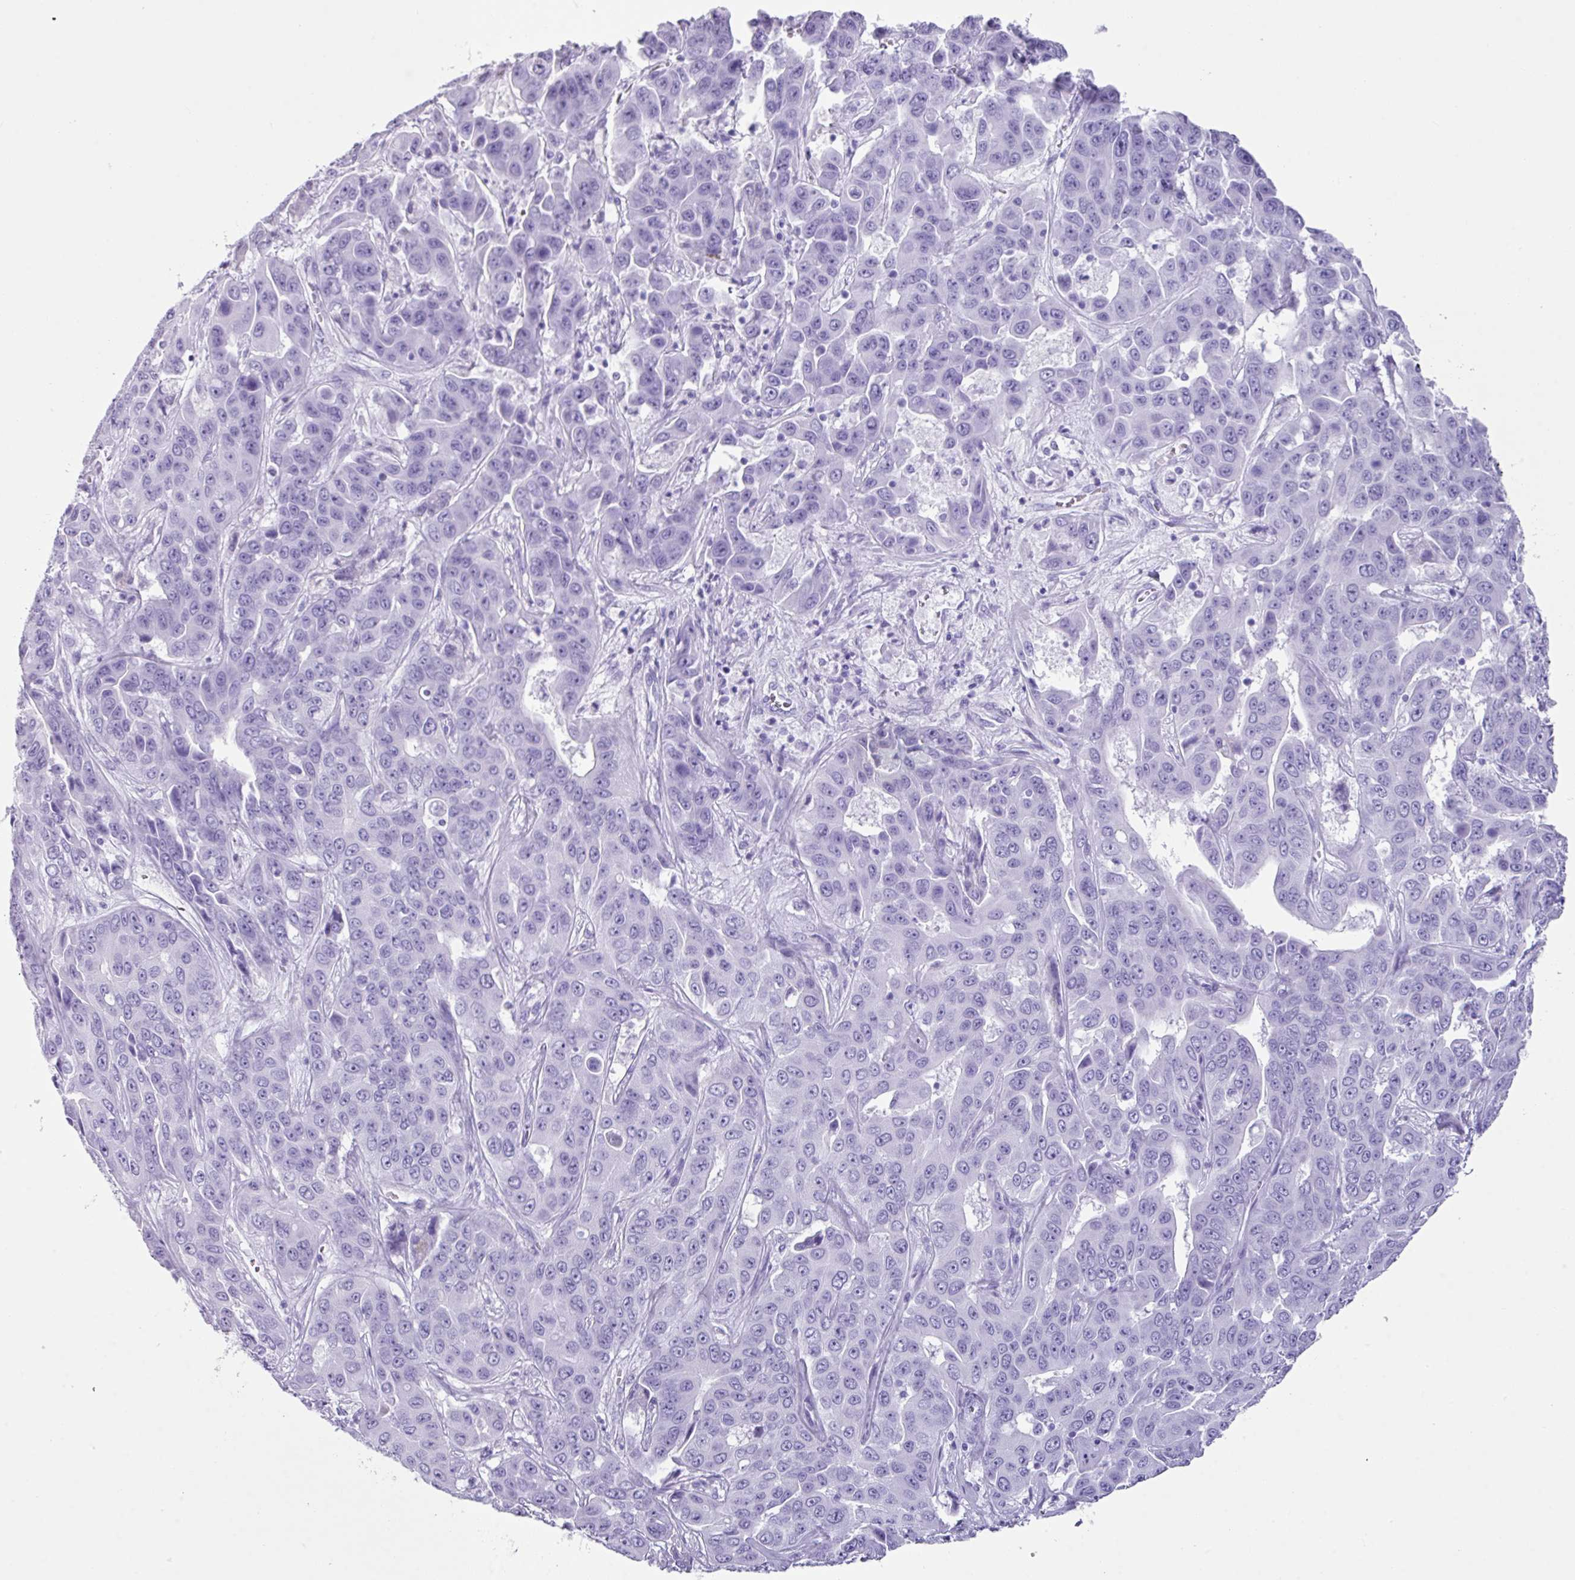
{"staining": {"intensity": "negative", "quantity": "none", "location": "none"}, "tissue": "liver cancer", "cell_type": "Tumor cells", "image_type": "cancer", "snomed": [{"axis": "morphology", "description": "Cholangiocarcinoma"}, {"axis": "topography", "description": "Liver"}], "caption": "Tumor cells are negative for brown protein staining in liver cancer.", "gene": "NCCRP1", "patient": {"sex": "female", "age": 52}}